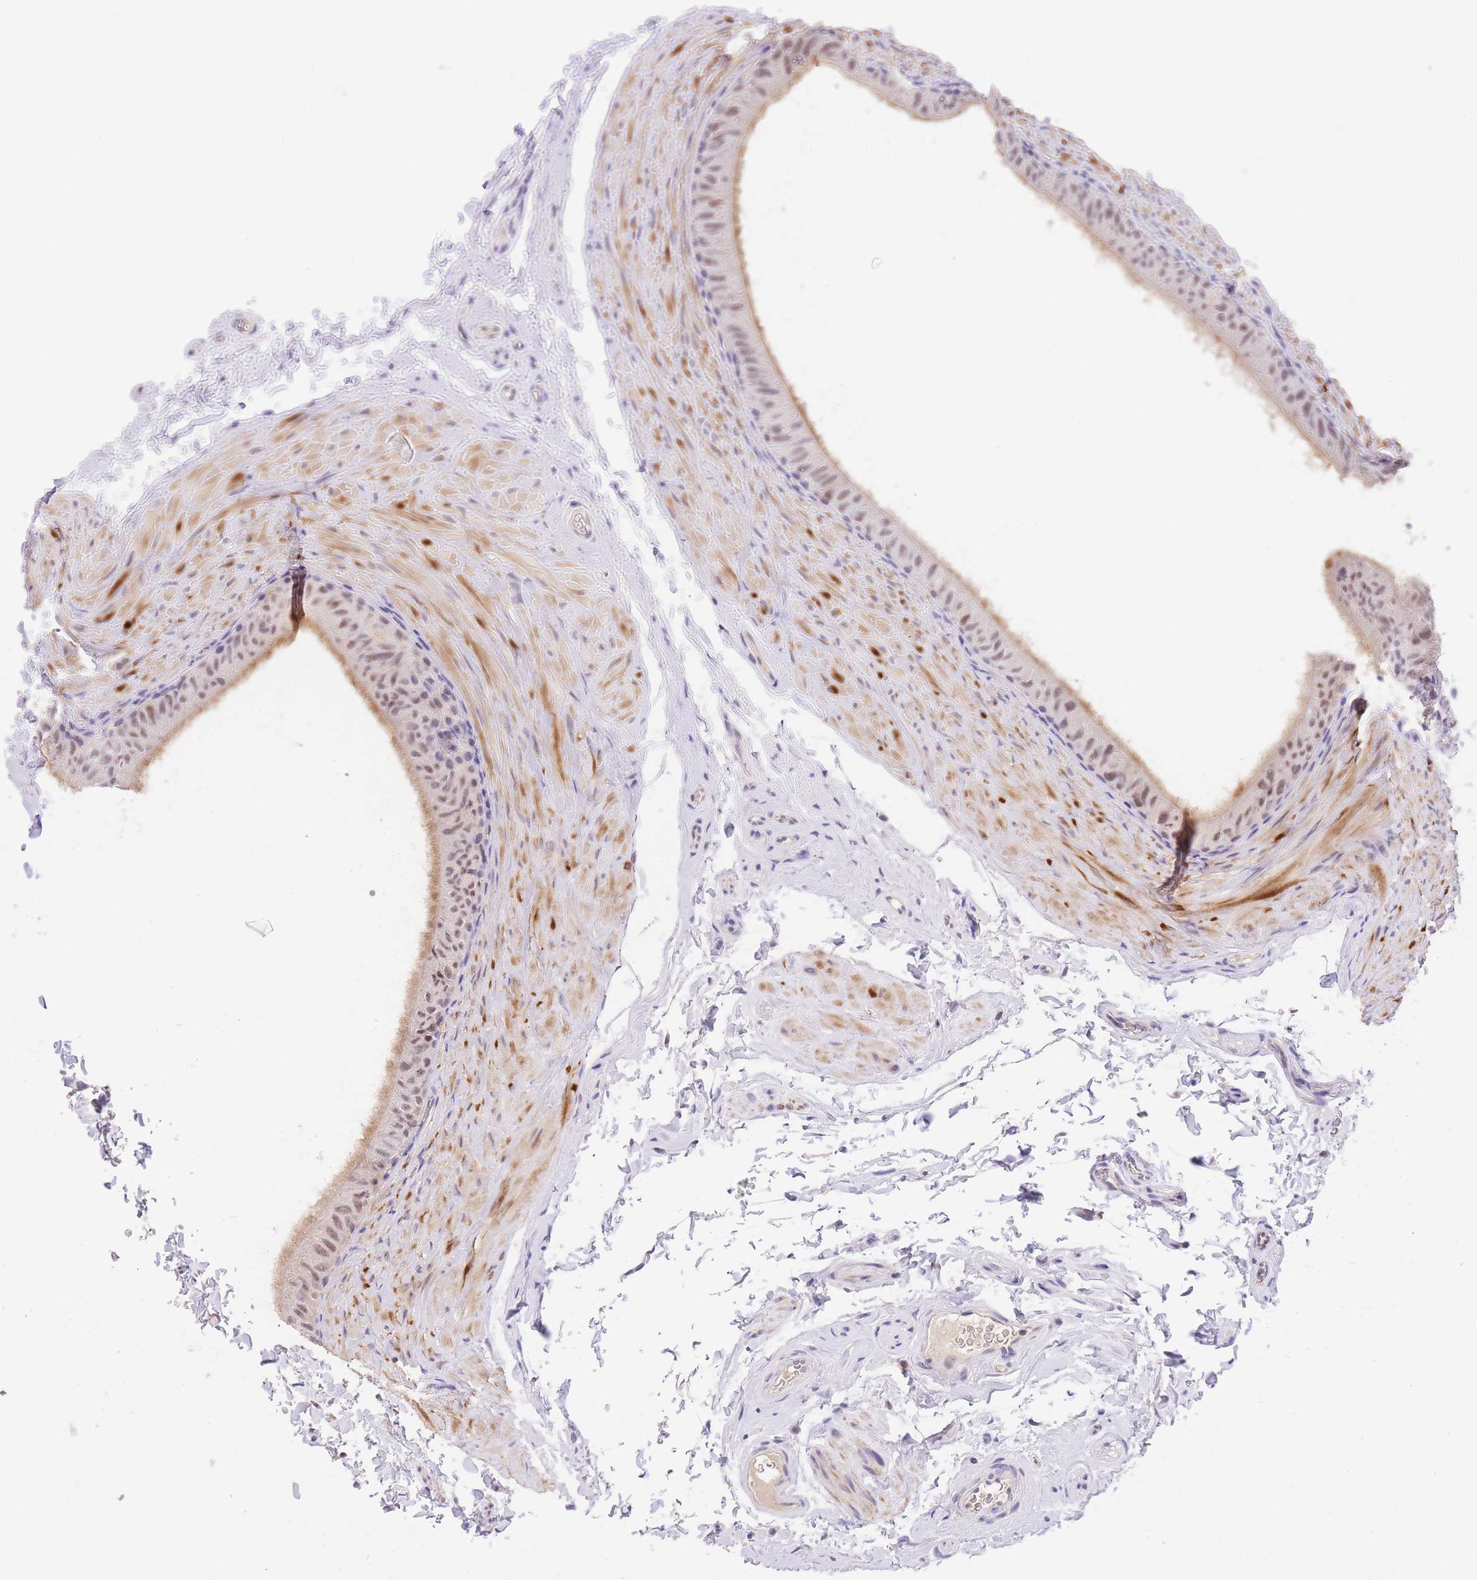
{"staining": {"intensity": "moderate", "quantity": "25%-75%", "location": "cytoplasmic/membranous,nuclear"}, "tissue": "epididymis", "cell_type": "Glandular cells", "image_type": "normal", "snomed": [{"axis": "morphology", "description": "Normal tissue, NOS"}, {"axis": "topography", "description": "Epididymis"}], "caption": "Immunohistochemistry micrograph of unremarkable epididymis stained for a protein (brown), which reveals medium levels of moderate cytoplasmic/membranous,nuclear staining in approximately 25%-75% of glandular cells.", "gene": "SLC35F2", "patient": {"sex": "male", "age": 49}}